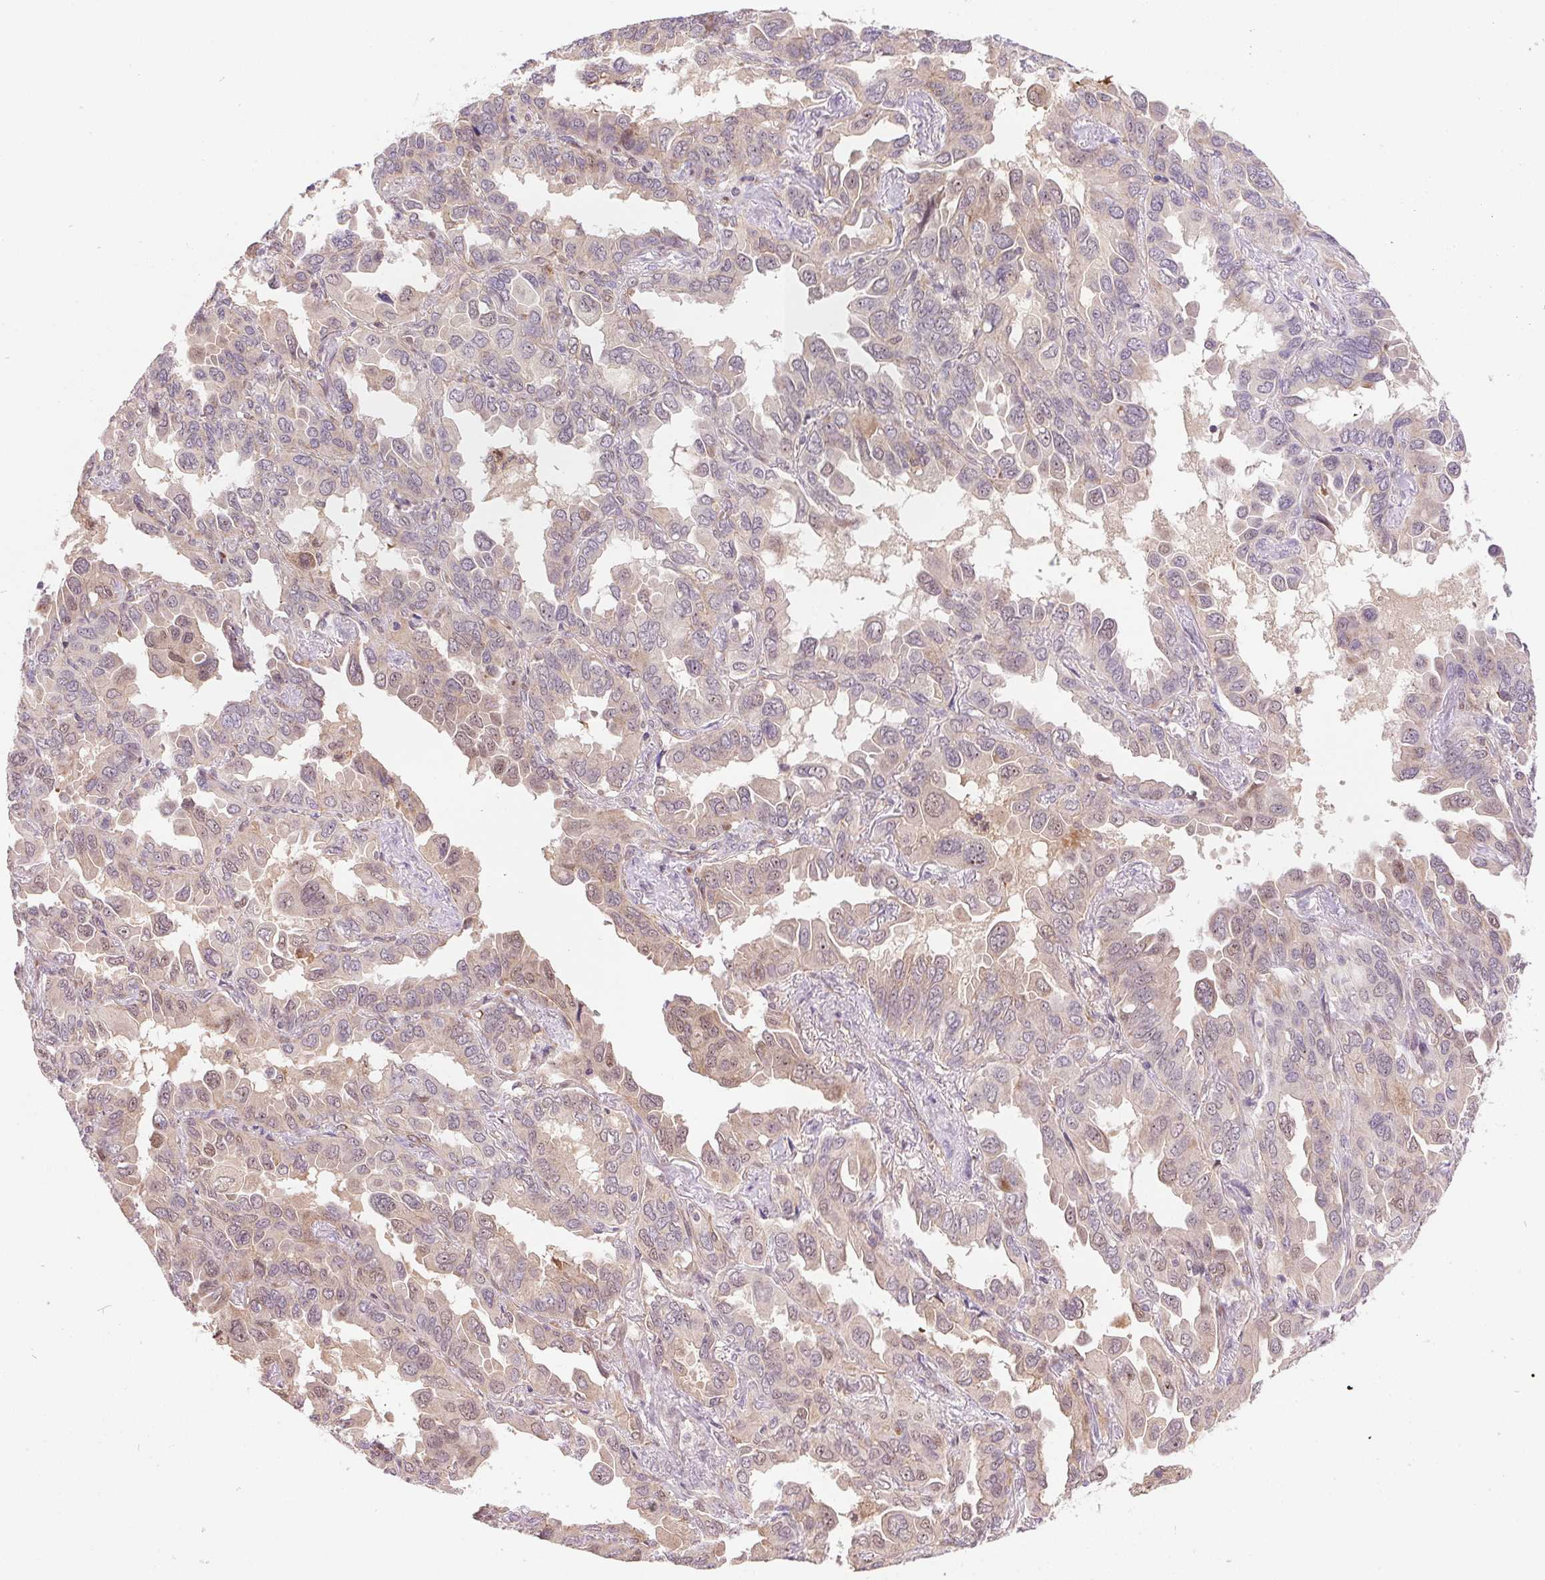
{"staining": {"intensity": "weak", "quantity": "<25%", "location": "cytoplasmic/membranous"}, "tissue": "lung cancer", "cell_type": "Tumor cells", "image_type": "cancer", "snomed": [{"axis": "morphology", "description": "Adenocarcinoma, NOS"}, {"axis": "topography", "description": "Lung"}], "caption": "A histopathology image of human lung adenocarcinoma is negative for staining in tumor cells.", "gene": "NUDT16", "patient": {"sex": "male", "age": 64}}